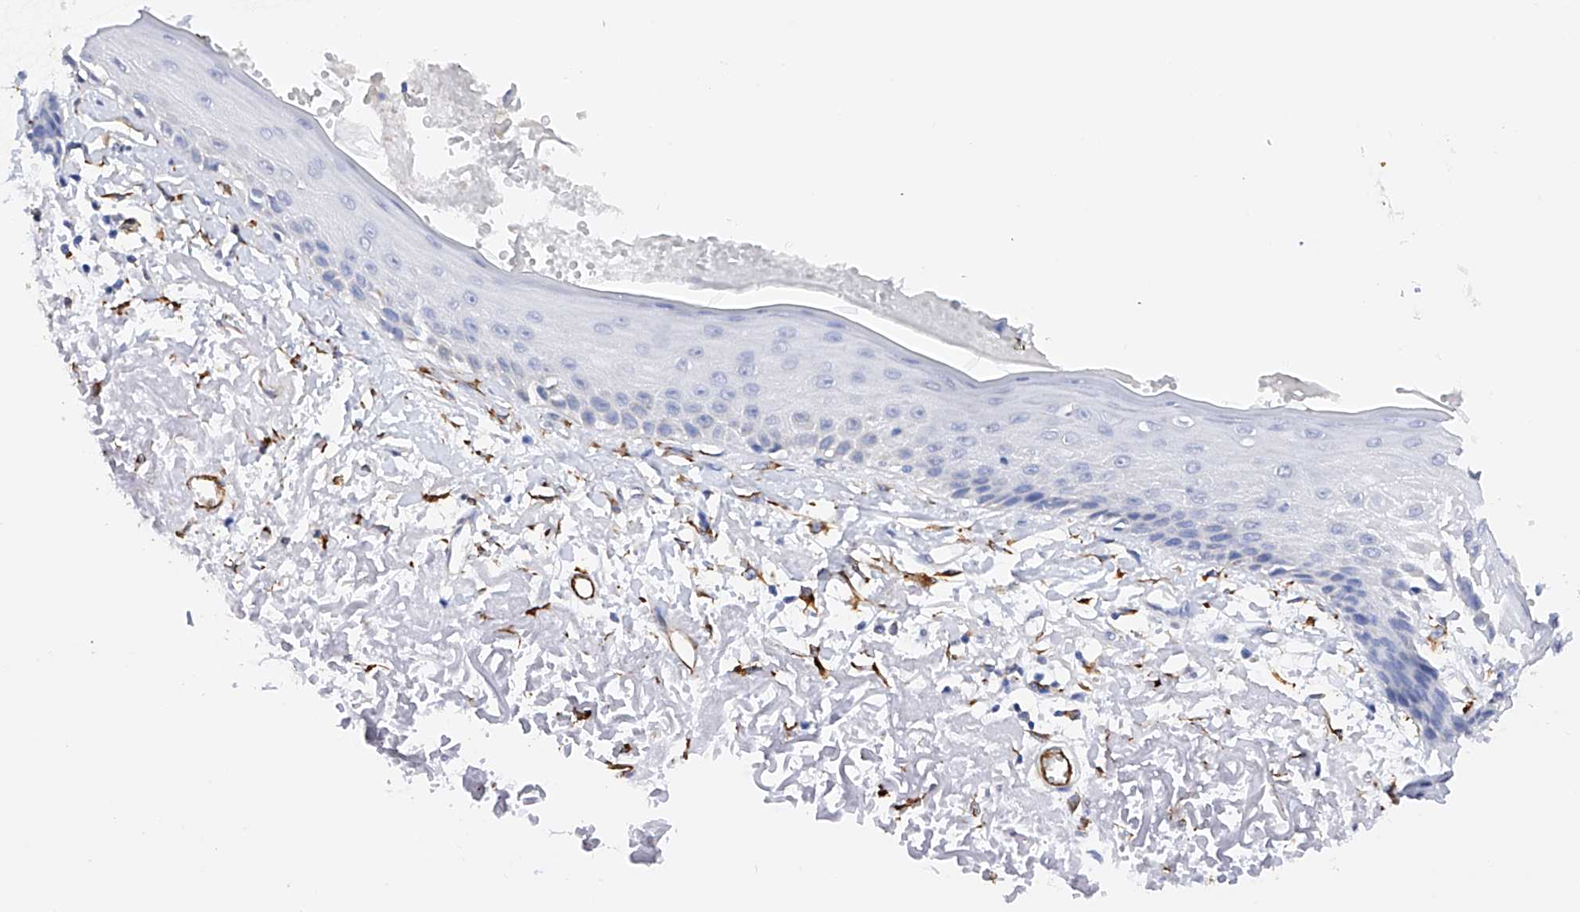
{"staining": {"intensity": "strong", "quantity": ">75%", "location": "cytoplasmic/membranous"}, "tissue": "skin", "cell_type": "Fibroblasts", "image_type": "normal", "snomed": [{"axis": "morphology", "description": "Normal tissue, NOS"}, {"axis": "topography", "description": "Skin"}, {"axis": "topography", "description": "Skeletal muscle"}], "caption": "Brown immunohistochemical staining in normal skin displays strong cytoplasmic/membranous positivity in approximately >75% of fibroblasts.", "gene": "PDIA5", "patient": {"sex": "male", "age": 83}}